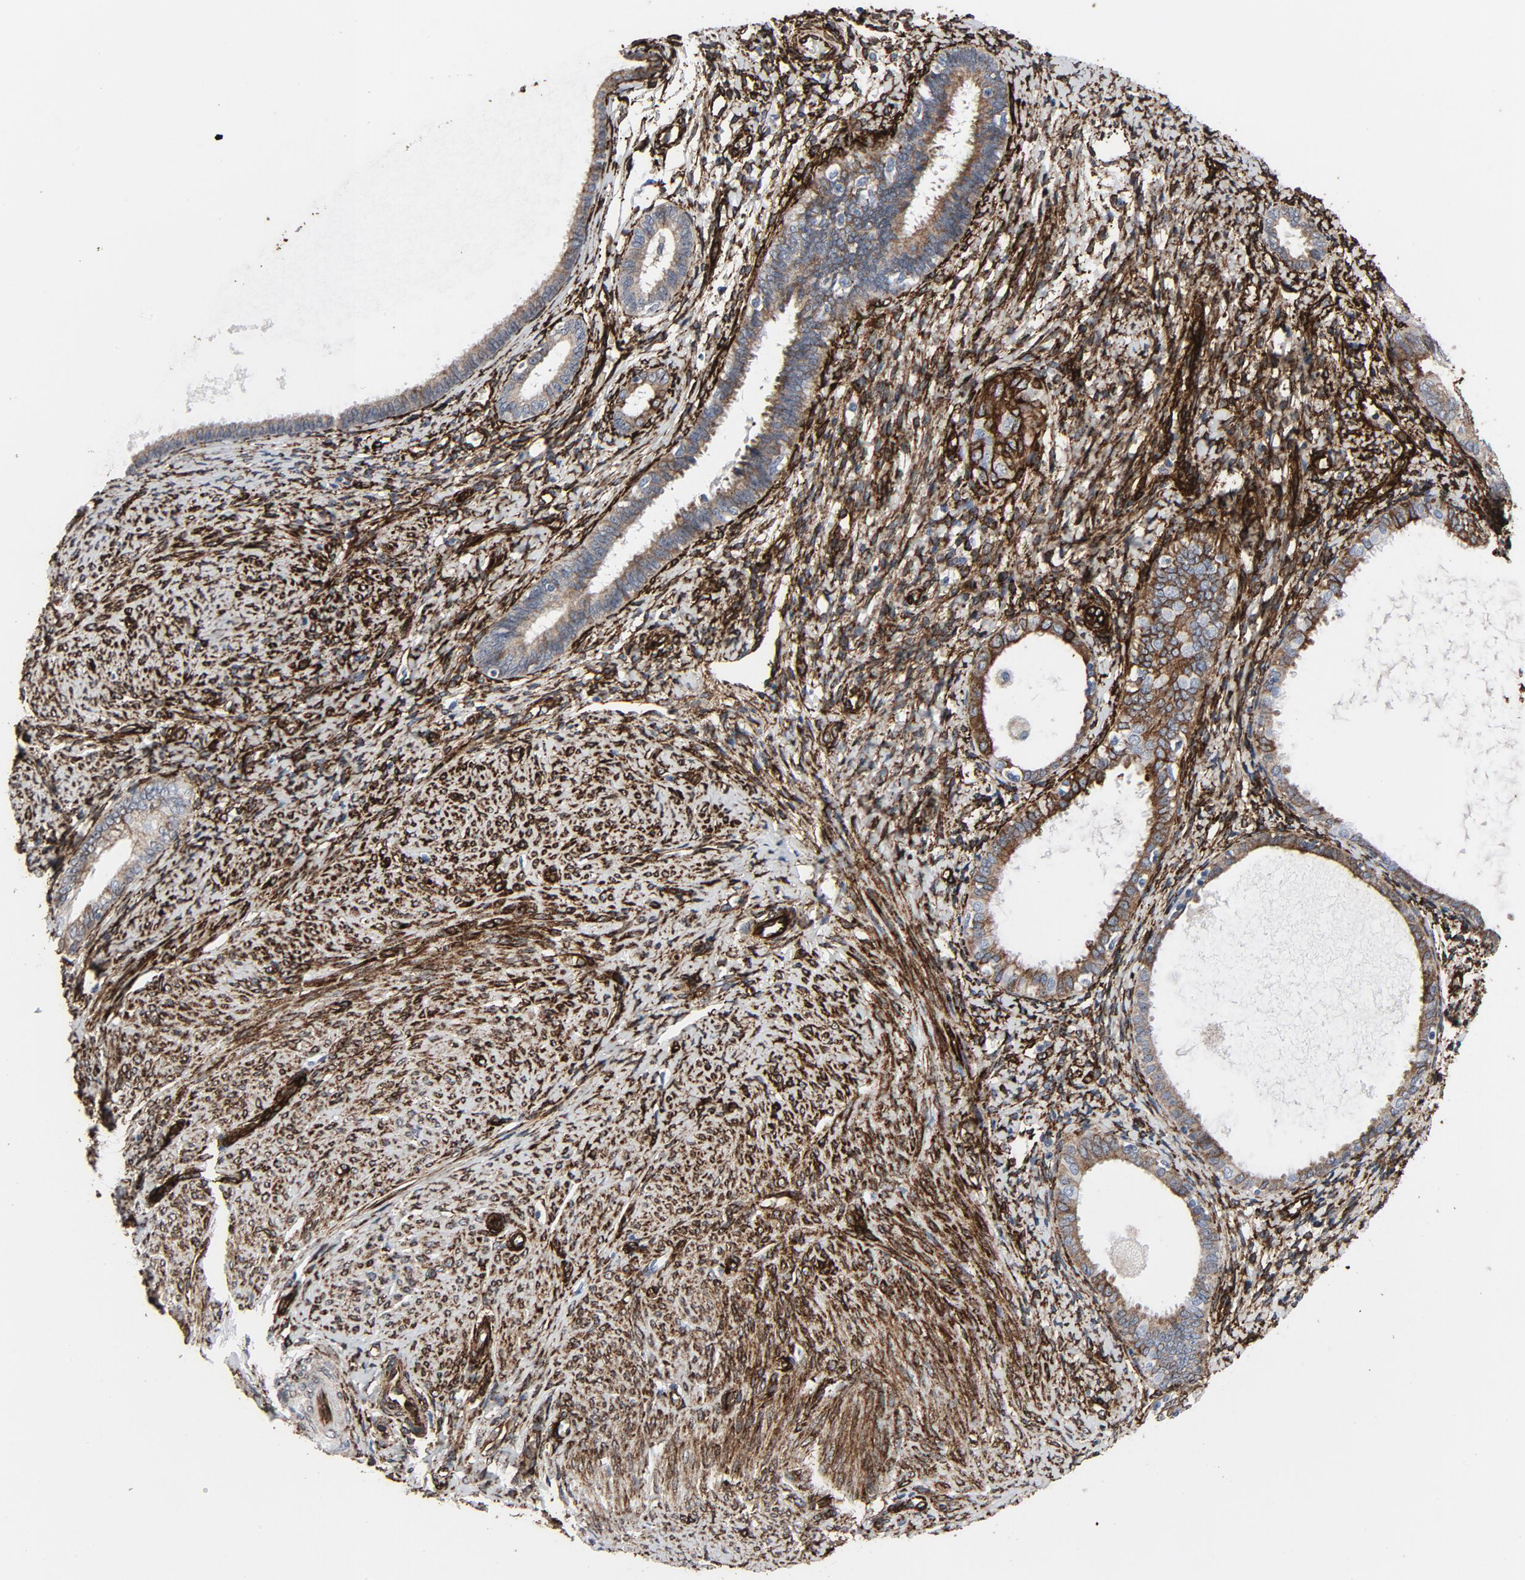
{"staining": {"intensity": "moderate", "quantity": "25%-75%", "location": "cytoplasmic/membranous"}, "tissue": "endometrial cancer", "cell_type": "Tumor cells", "image_type": "cancer", "snomed": [{"axis": "morphology", "description": "Adenocarcinoma, NOS"}, {"axis": "topography", "description": "Endometrium"}], "caption": "A micrograph of human endometrial cancer (adenocarcinoma) stained for a protein reveals moderate cytoplasmic/membranous brown staining in tumor cells.", "gene": "SERPINH1", "patient": {"sex": "female", "age": 75}}